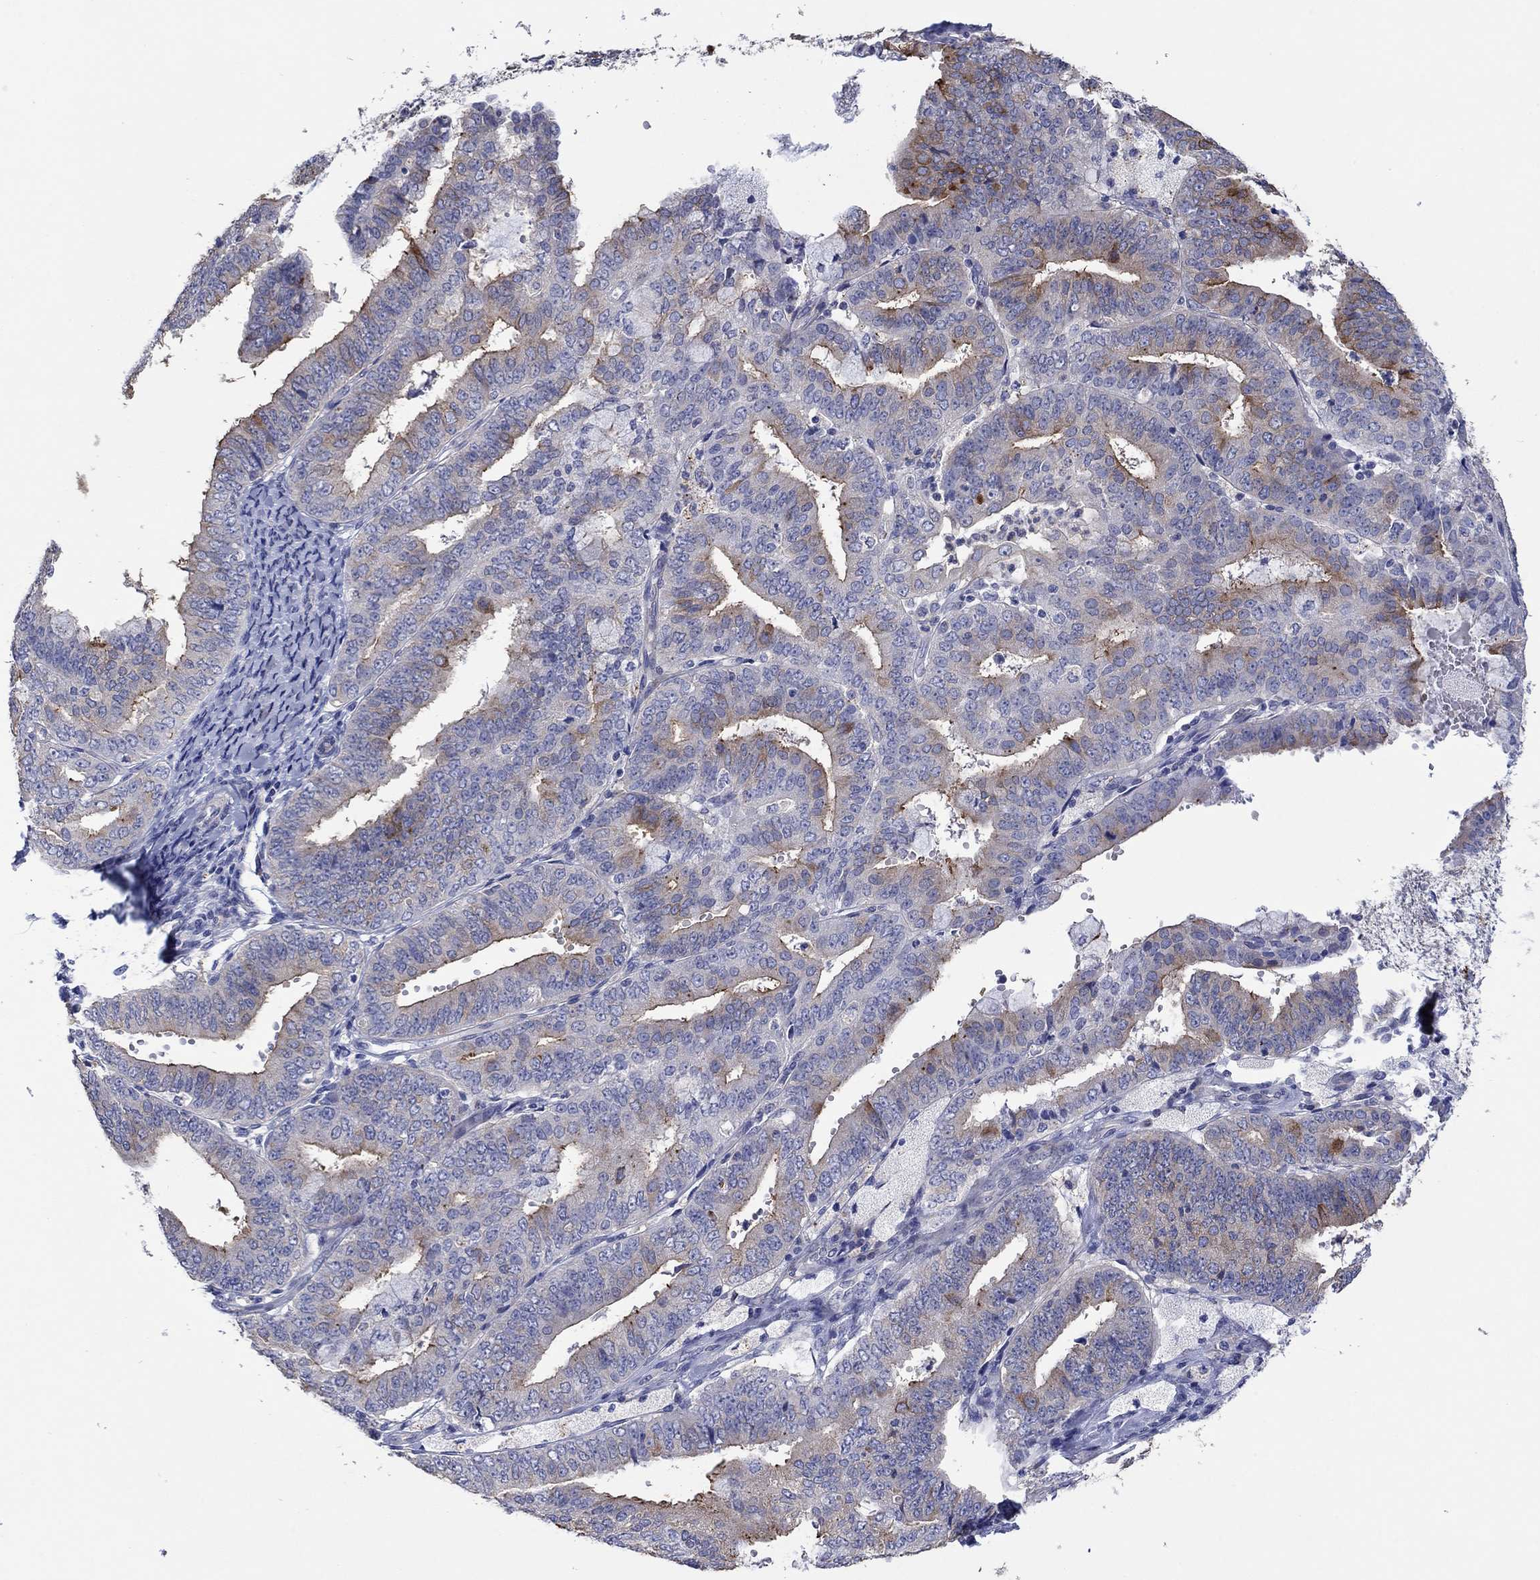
{"staining": {"intensity": "moderate", "quantity": "<25%", "location": "cytoplasmic/membranous"}, "tissue": "endometrial cancer", "cell_type": "Tumor cells", "image_type": "cancer", "snomed": [{"axis": "morphology", "description": "Adenocarcinoma, NOS"}, {"axis": "topography", "description": "Endometrium"}], "caption": "Approximately <25% of tumor cells in human endometrial adenocarcinoma display moderate cytoplasmic/membranous protein positivity as visualized by brown immunohistochemical staining.", "gene": "TPRN", "patient": {"sex": "female", "age": 63}}